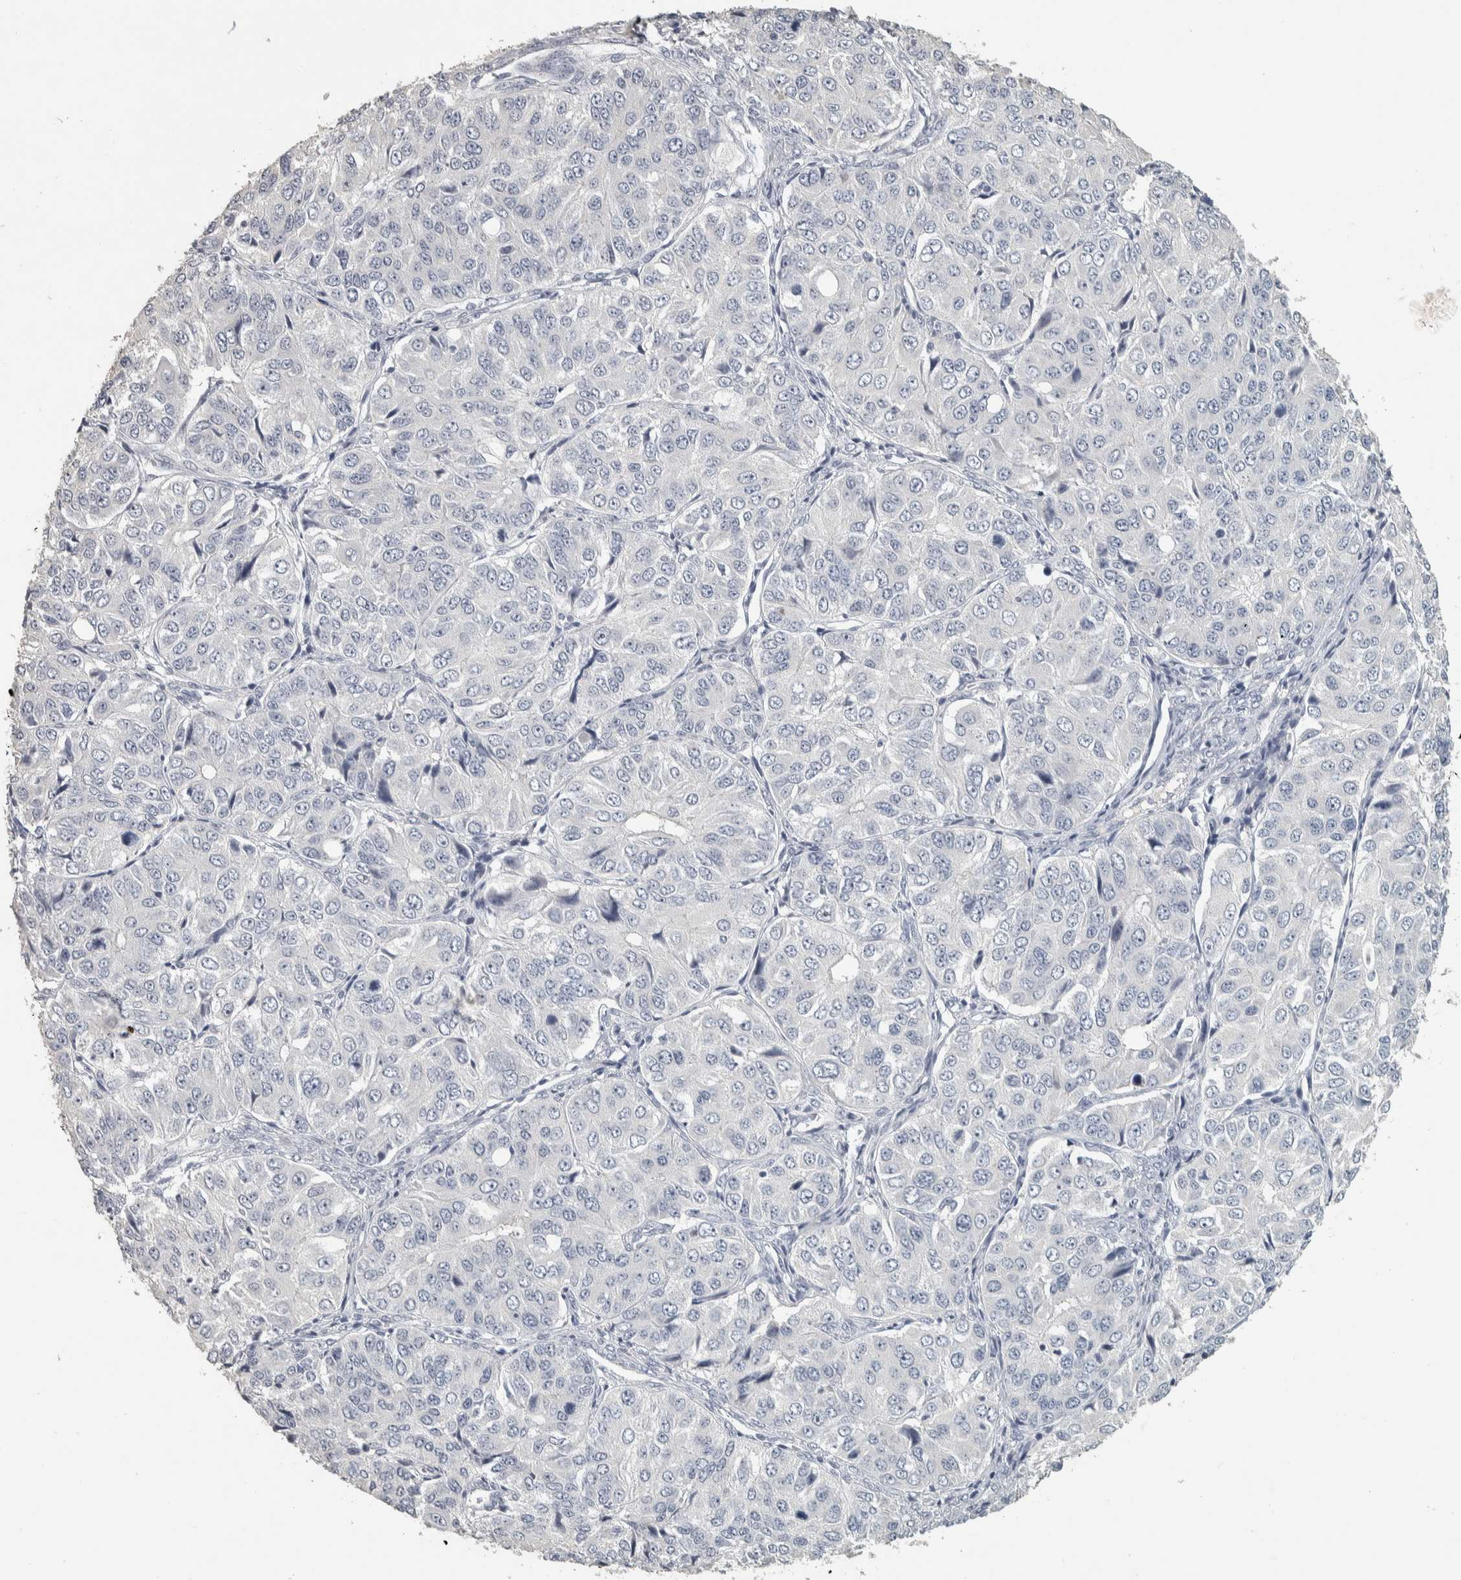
{"staining": {"intensity": "negative", "quantity": "none", "location": "none"}, "tissue": "ovarian cancer", "cell_type": "Tumor cells", "image_type": "cancer", "snomed": [{"axis": "morphology", "description": "Carcinoma, endometroid"}, {"axis": "topography", "description": "Ovary"}], "caption": "Immunohistochemical staining of human ovarian cancer (endometroid carcinoma) shows no significant staining in tumor cells. (DAB immunohistochemistry (IHC), high magnification).", "gene": "DCAF10", "patient": {"sex": "female", "age": 51}}